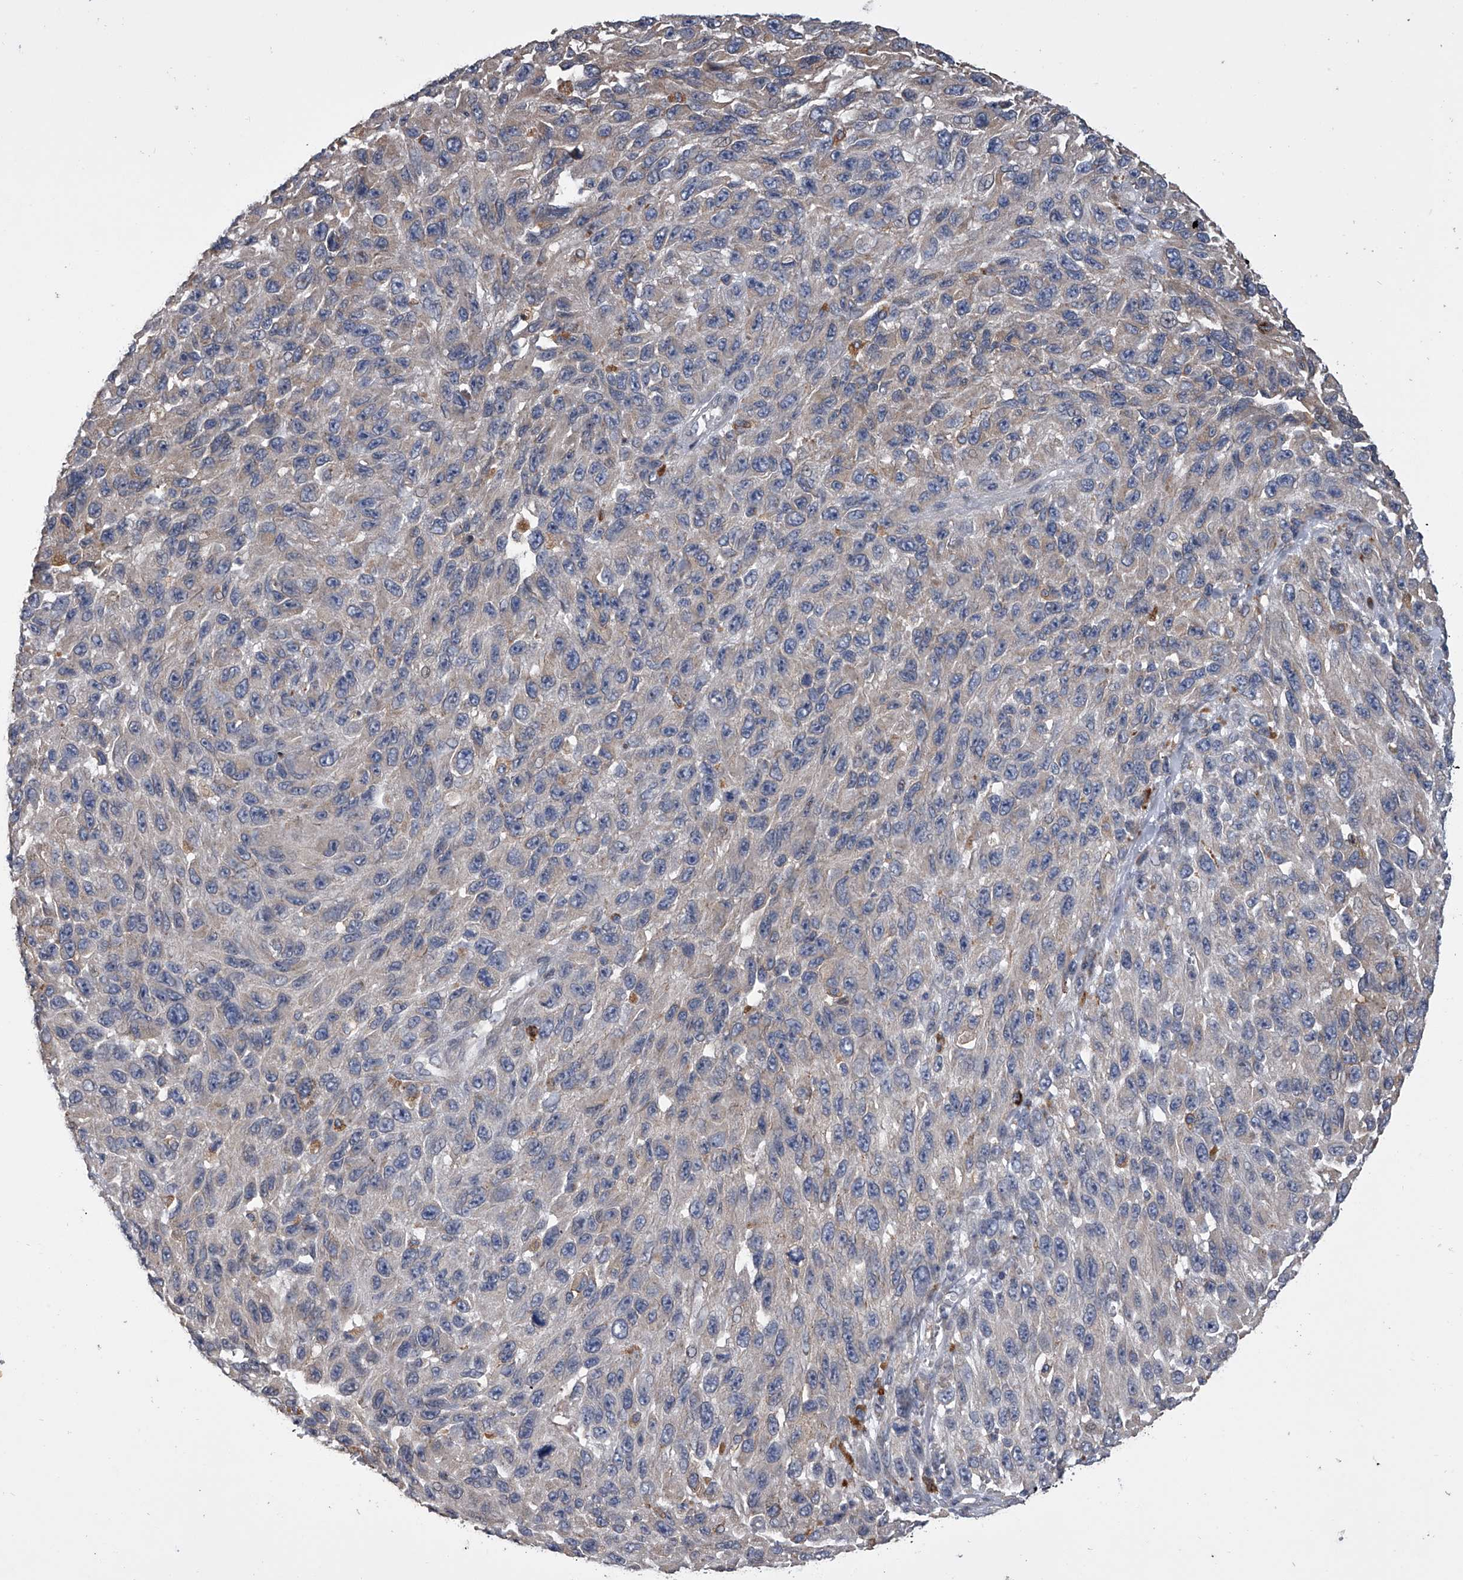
{"staining": {"intensity": "negative", "quantity": "none", "location": "none"}, "tissue": "melanoma", "cell_type": "Tumor cells", "image_type": "cancer", "snomed": [{"axis": "morphology", "description": "Malignant melanoma, NOS"}, {"axis": "topography", "description": "Skin"}], "caption": "Melanoma was stained to show a protein in brown. There is no significant positivity in tumor cells. (DAB (3,3'-diaminobenzidine) immunohistochemistry (IHC) visualized using brightfield microscopy, high magnification).", "gene": "TRIM8", "patient": {"sex": "female", "age": 96}}